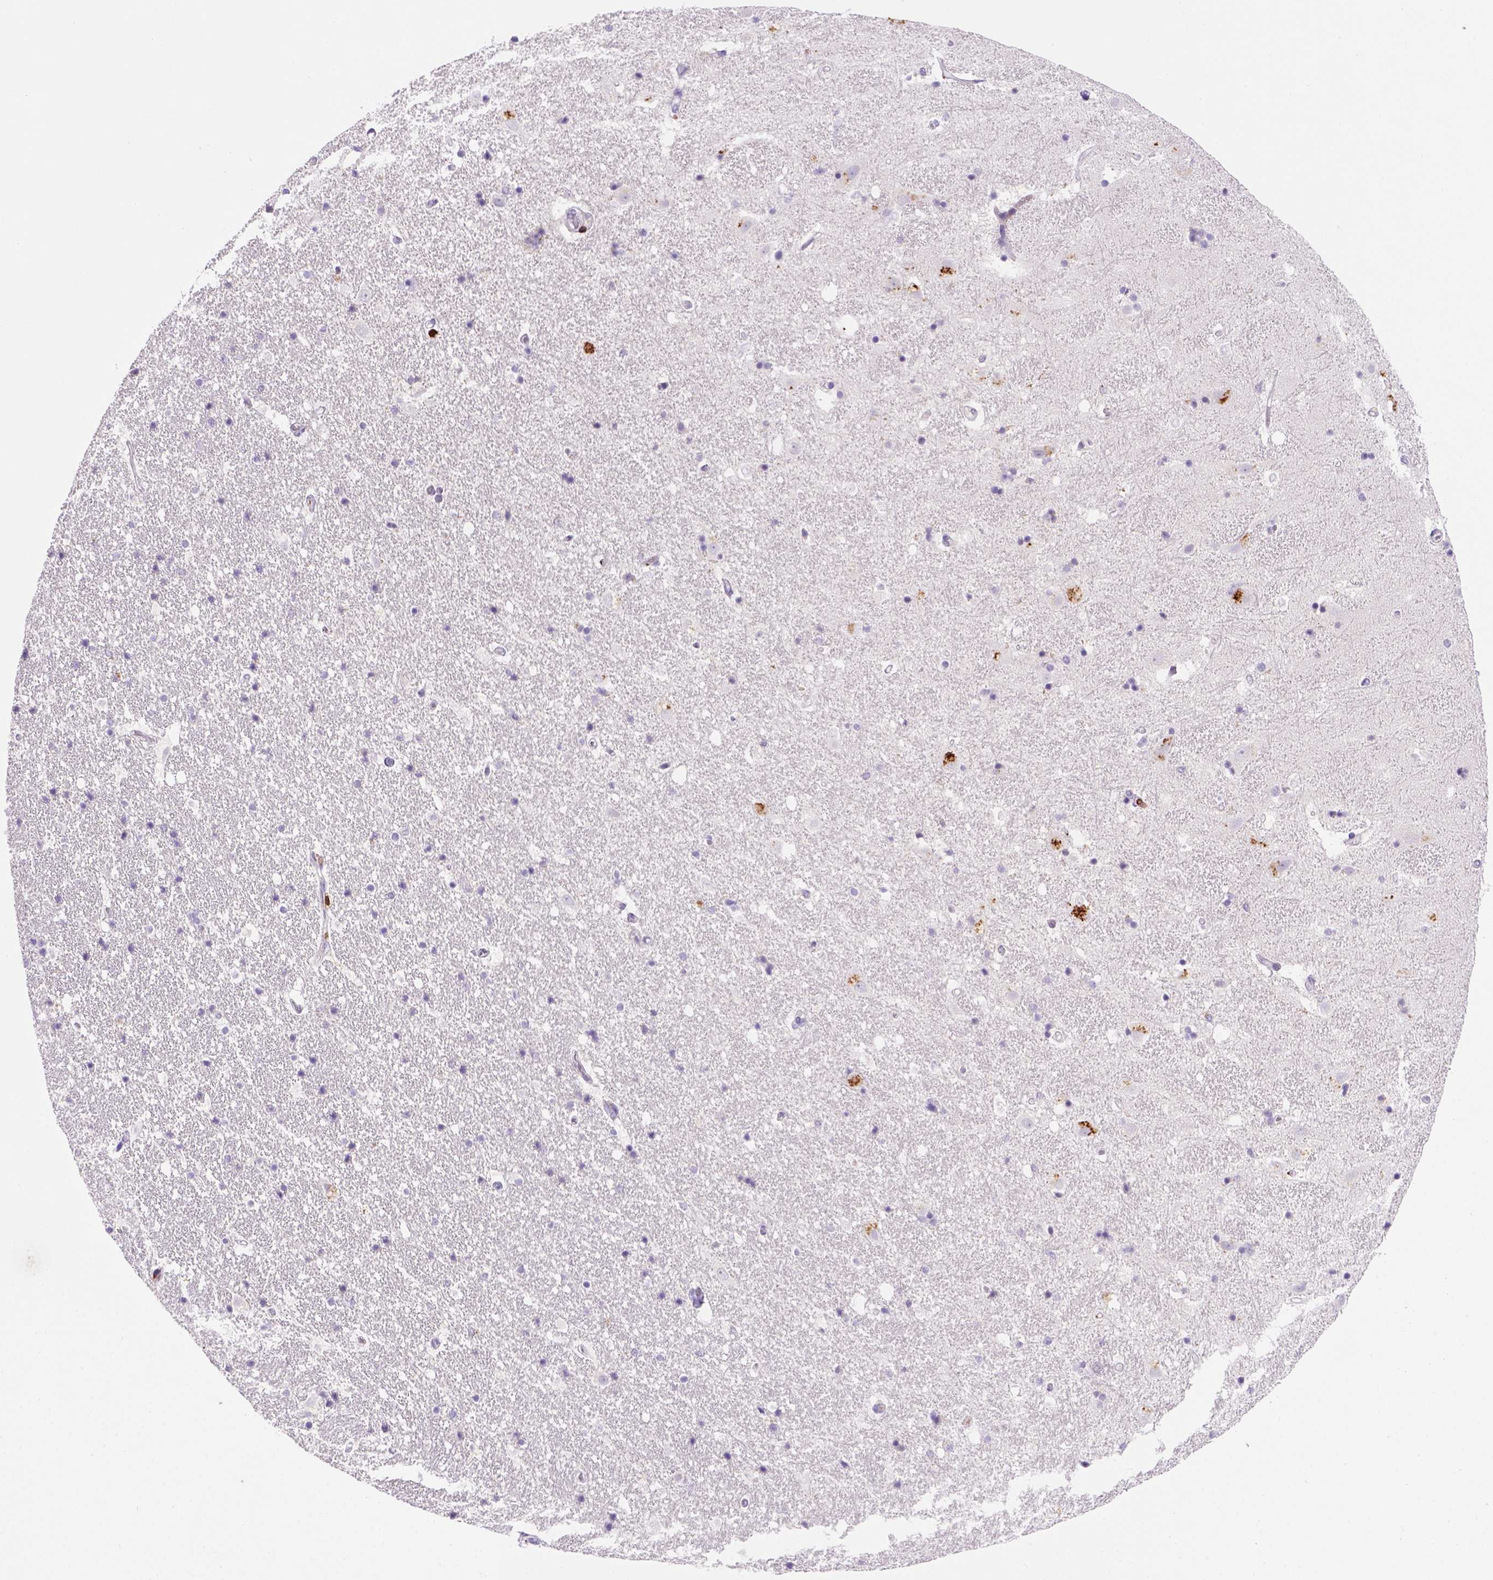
{"staining": {"intensity": "negative", "quantity": "none", "location": "none"}, "tissue": "hippocampus", "cell_type": "Glial cells", "image_type": "normal", "snomed": [{"axis": "morphology", "description": "Normal tissue, NOS"}, {"axis": "topography", "description": "Hippocampus"}], "caption": "An immunohistochemistry micrograph of unremarkable hippocampus is shown. There is no staining in glial cells of hippocampus.", "gene": "CD3E", "patient": {"sex": "male", "age": 49}}